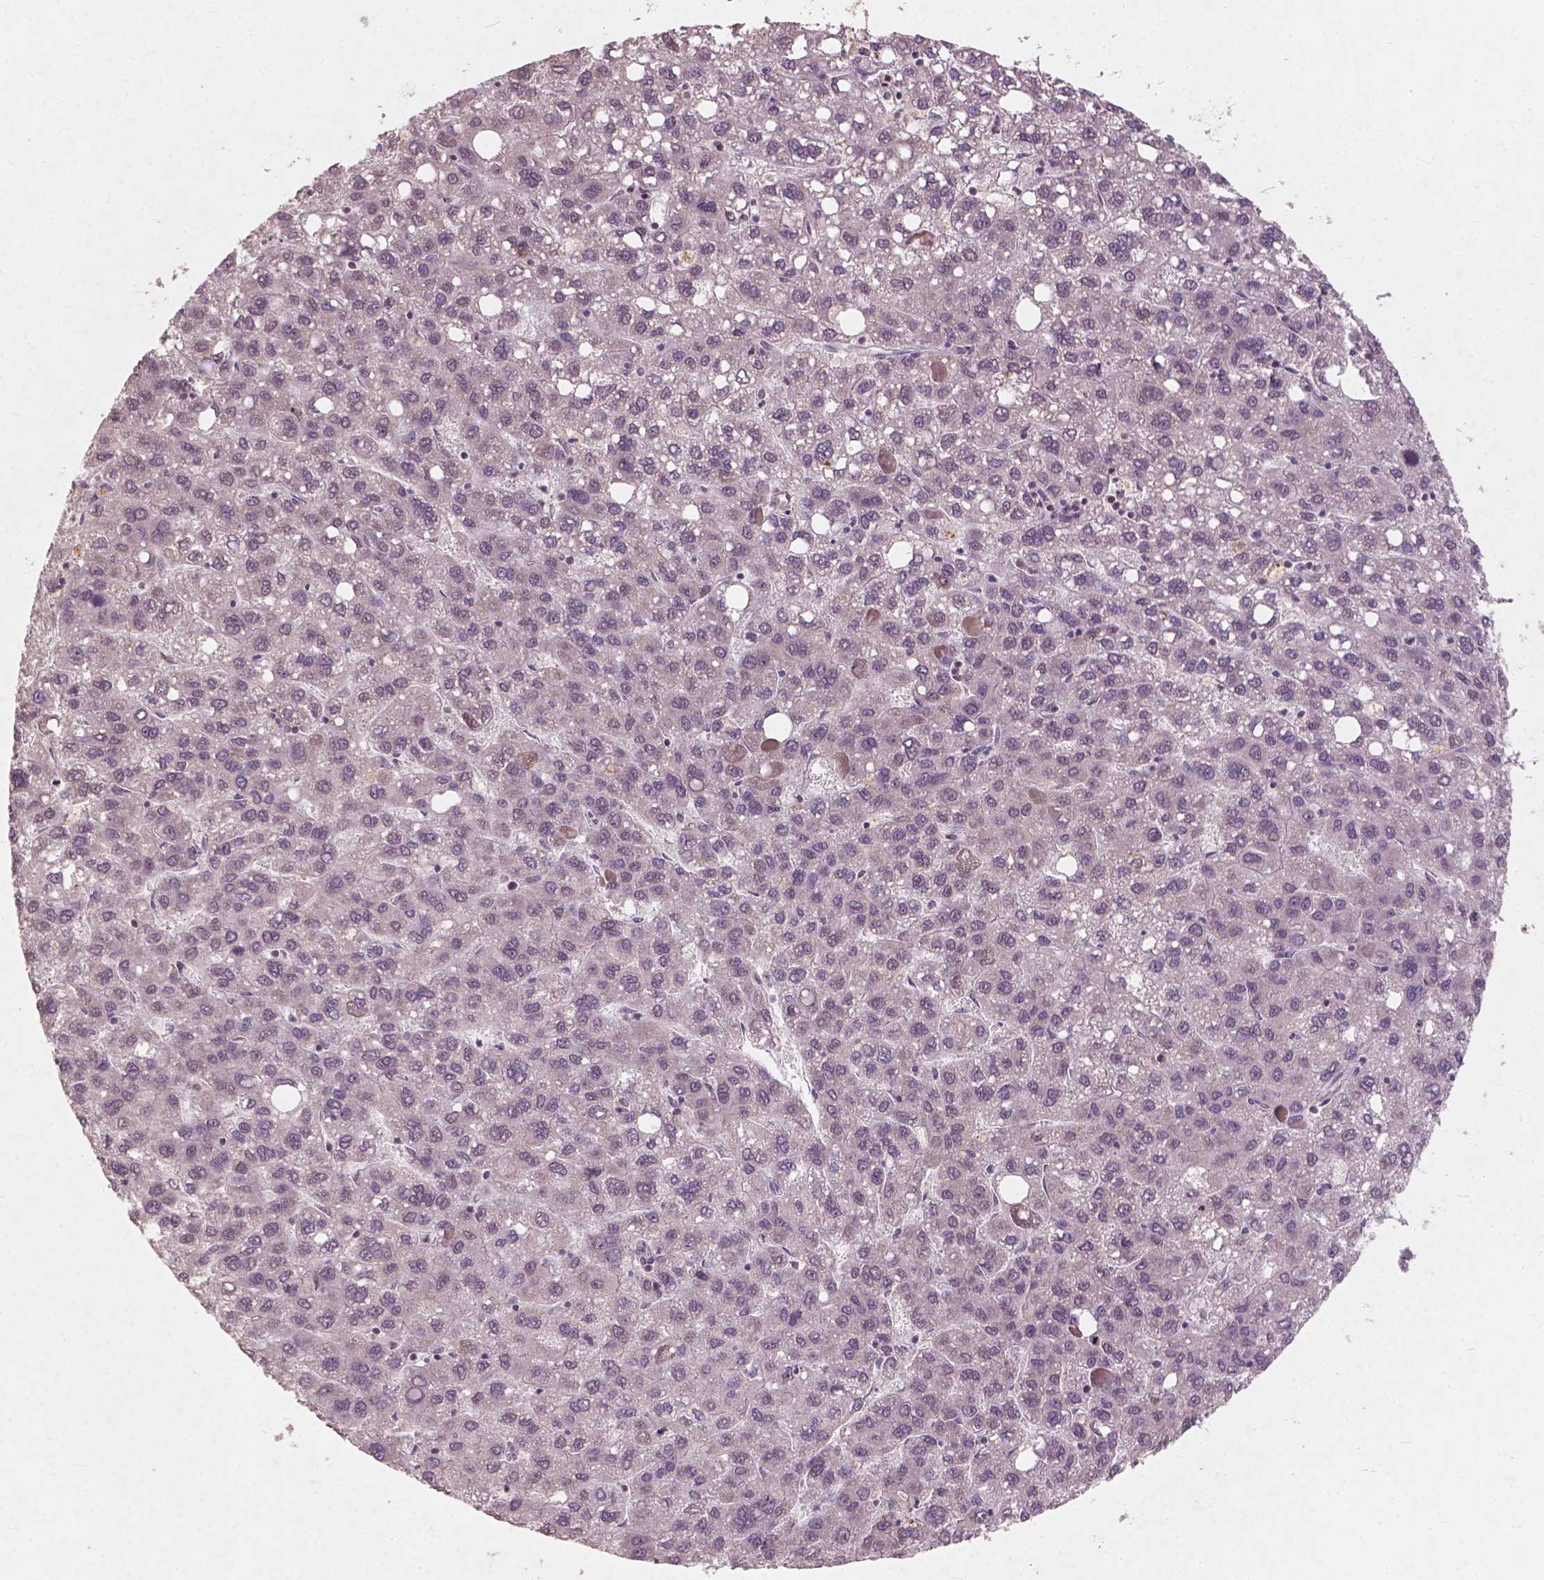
{"staining": {"intensity": "negative", "quantity": "none", "location": "none"}, "tissue": "liver cancer", "cell_type": "Tumor cells", "image_type": "cancer", "snomed": [{"axis": "morphology", "description": "Carcinoma, Hepatocellular, NOS"}, {"axis": "topography", "description": "Liver"}], "caption": "This histopathology image is of hepatocellular carcinoma (liver) stained with IHC to label a protein in brown with the nuclei are counter-stained blue. There is no positivity in tumor cells. (DAB immunohistochemistry (IHC), high magnification).", "gene": "SMAD2", "patient": {"sex": "female", "age": 82}}